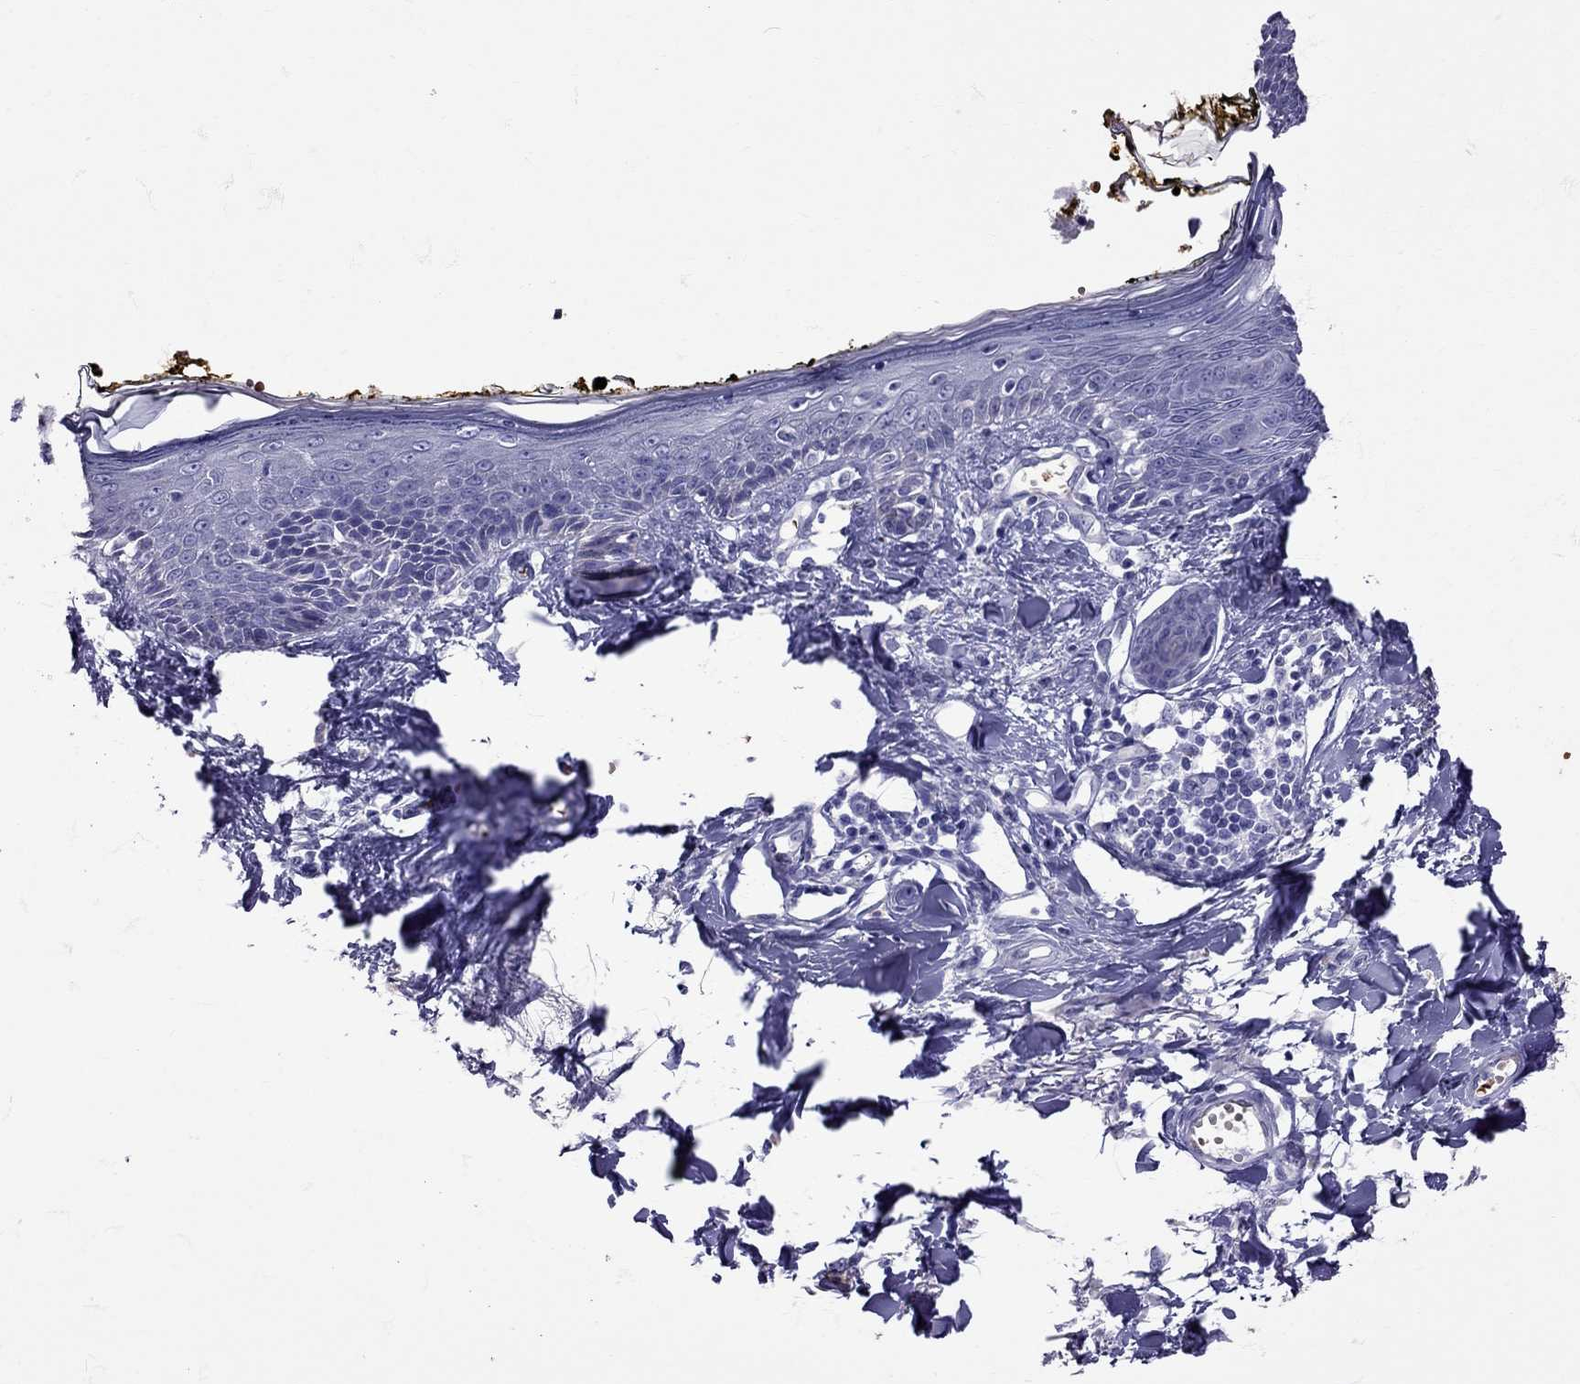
{"staining": {"intensity": "negative", "quantity": "none", "location": "none"}, "tissue": "skin", "cell_type": "Fibroblasts", "image_type": "normal", "snomed": [{"axis": "morphology", "description": "Normal tissue, NOS"}, {"axis": "topography", "description": "Skin"}], "caption": "This image is of benign skin stained with immunohistochemistry (IHC) to label a protein in brown with the nuclei are counter-stained blue. There is no expression in fibroblasts.", "gene": "TBR1", "patient": {"sex": "male", "age": 76}}